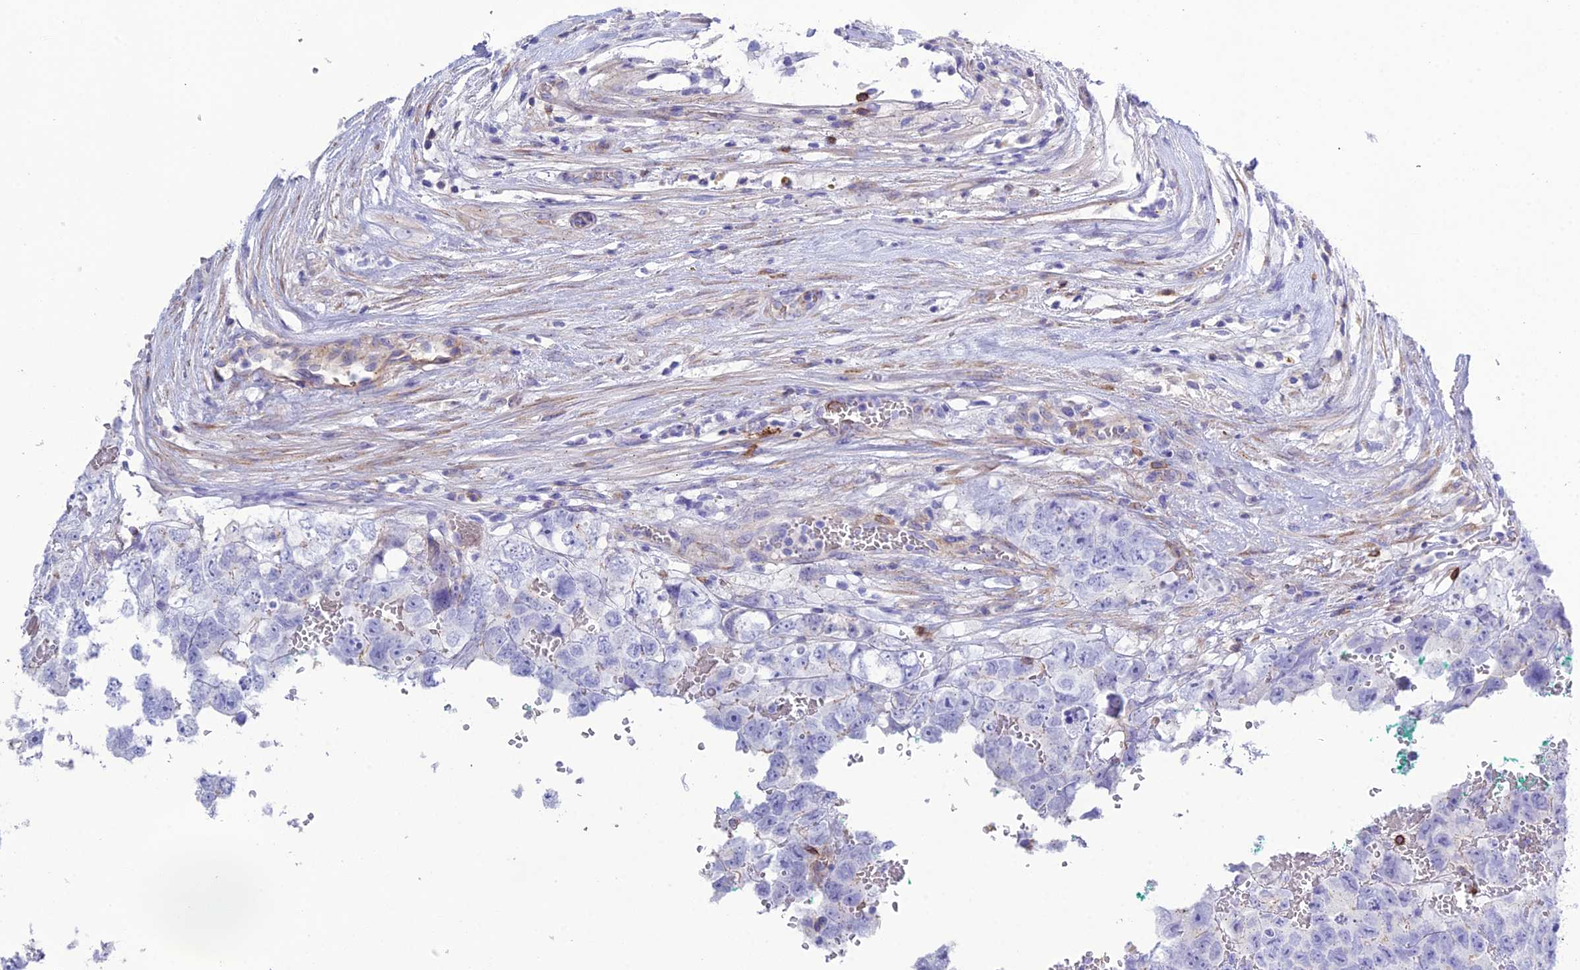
{"staining": {"intensity": "negative", "quantity": "none", "location": "none"}, "tissue": "testis cancer", "cell_type": "Tumor cells", "image_type": "cancer", "snomed": [{"axis": "morphology", "description": "Carcinoma, Embryonal, NOS"}, {"axis": "topography", "description": "Testis"}], "caption": "Immunohistochemical staining of human testis cancer (embryonal carcinoma) reveals no significant staining in tumor cells.", "gene": "OR1Q1", "patient": {"sex": "male", "age": 45}}